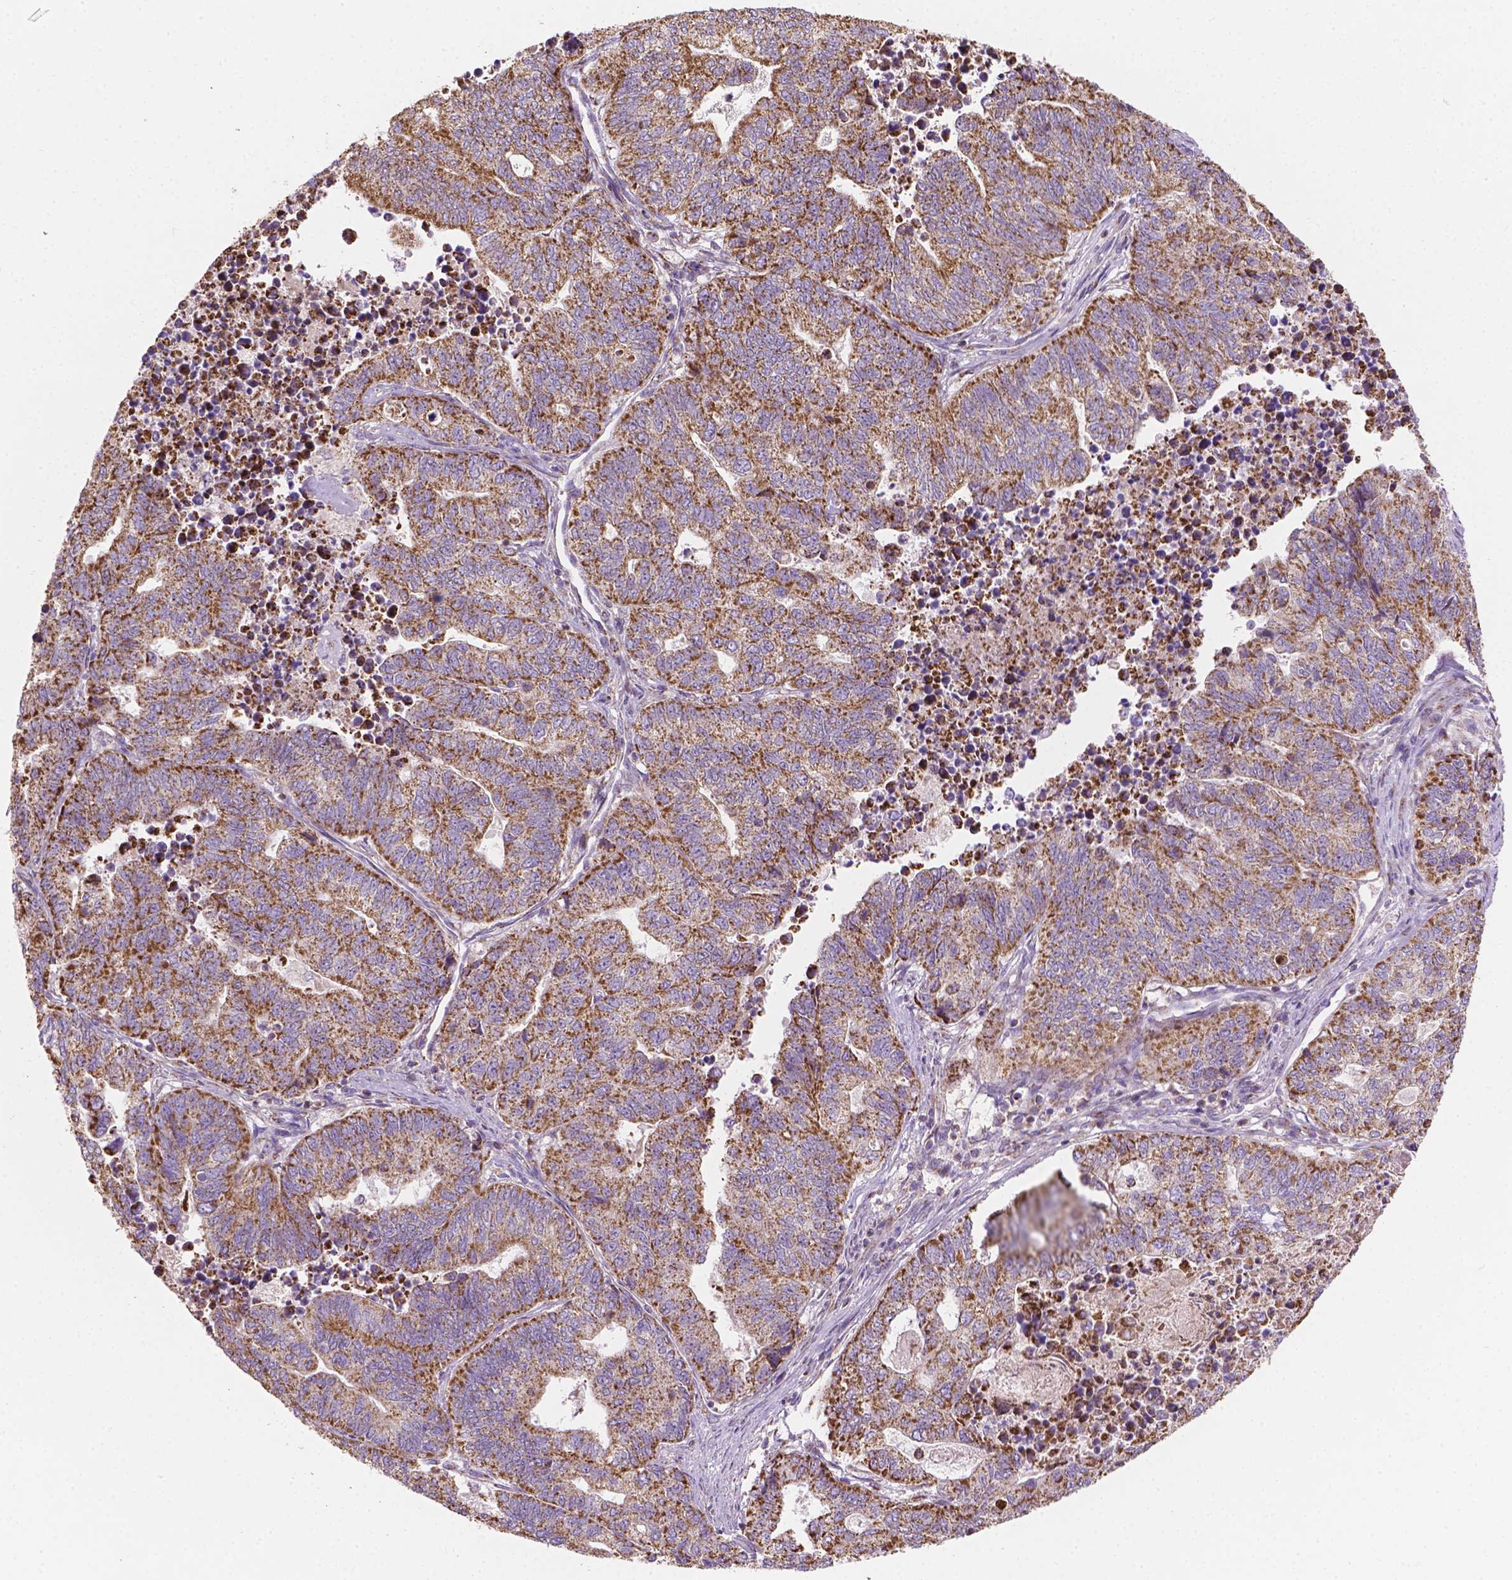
{"staining": {"intensity": "moderate", "quantity": ">75%", "location": "cytoplasmic/membranous"}, "tissue": "stomach cancer", "cell_type": "Tumor cells", "image_type": "cancer", "snomed": [{"axis": "morphology", "description": "Adenocarcinoma, NOS"}, {"axis": "topography", "description": "Stomach, upper"}], "caption": "A histopathology image showing moderate cytoplasmic/membranous staining in about >75% of tumor cells in adenocarcinoma (stomach), as visualized by brown immunohistochemical staining.", "gene": "PIBF1", "patient": {"sex": "female", "age": 67}}